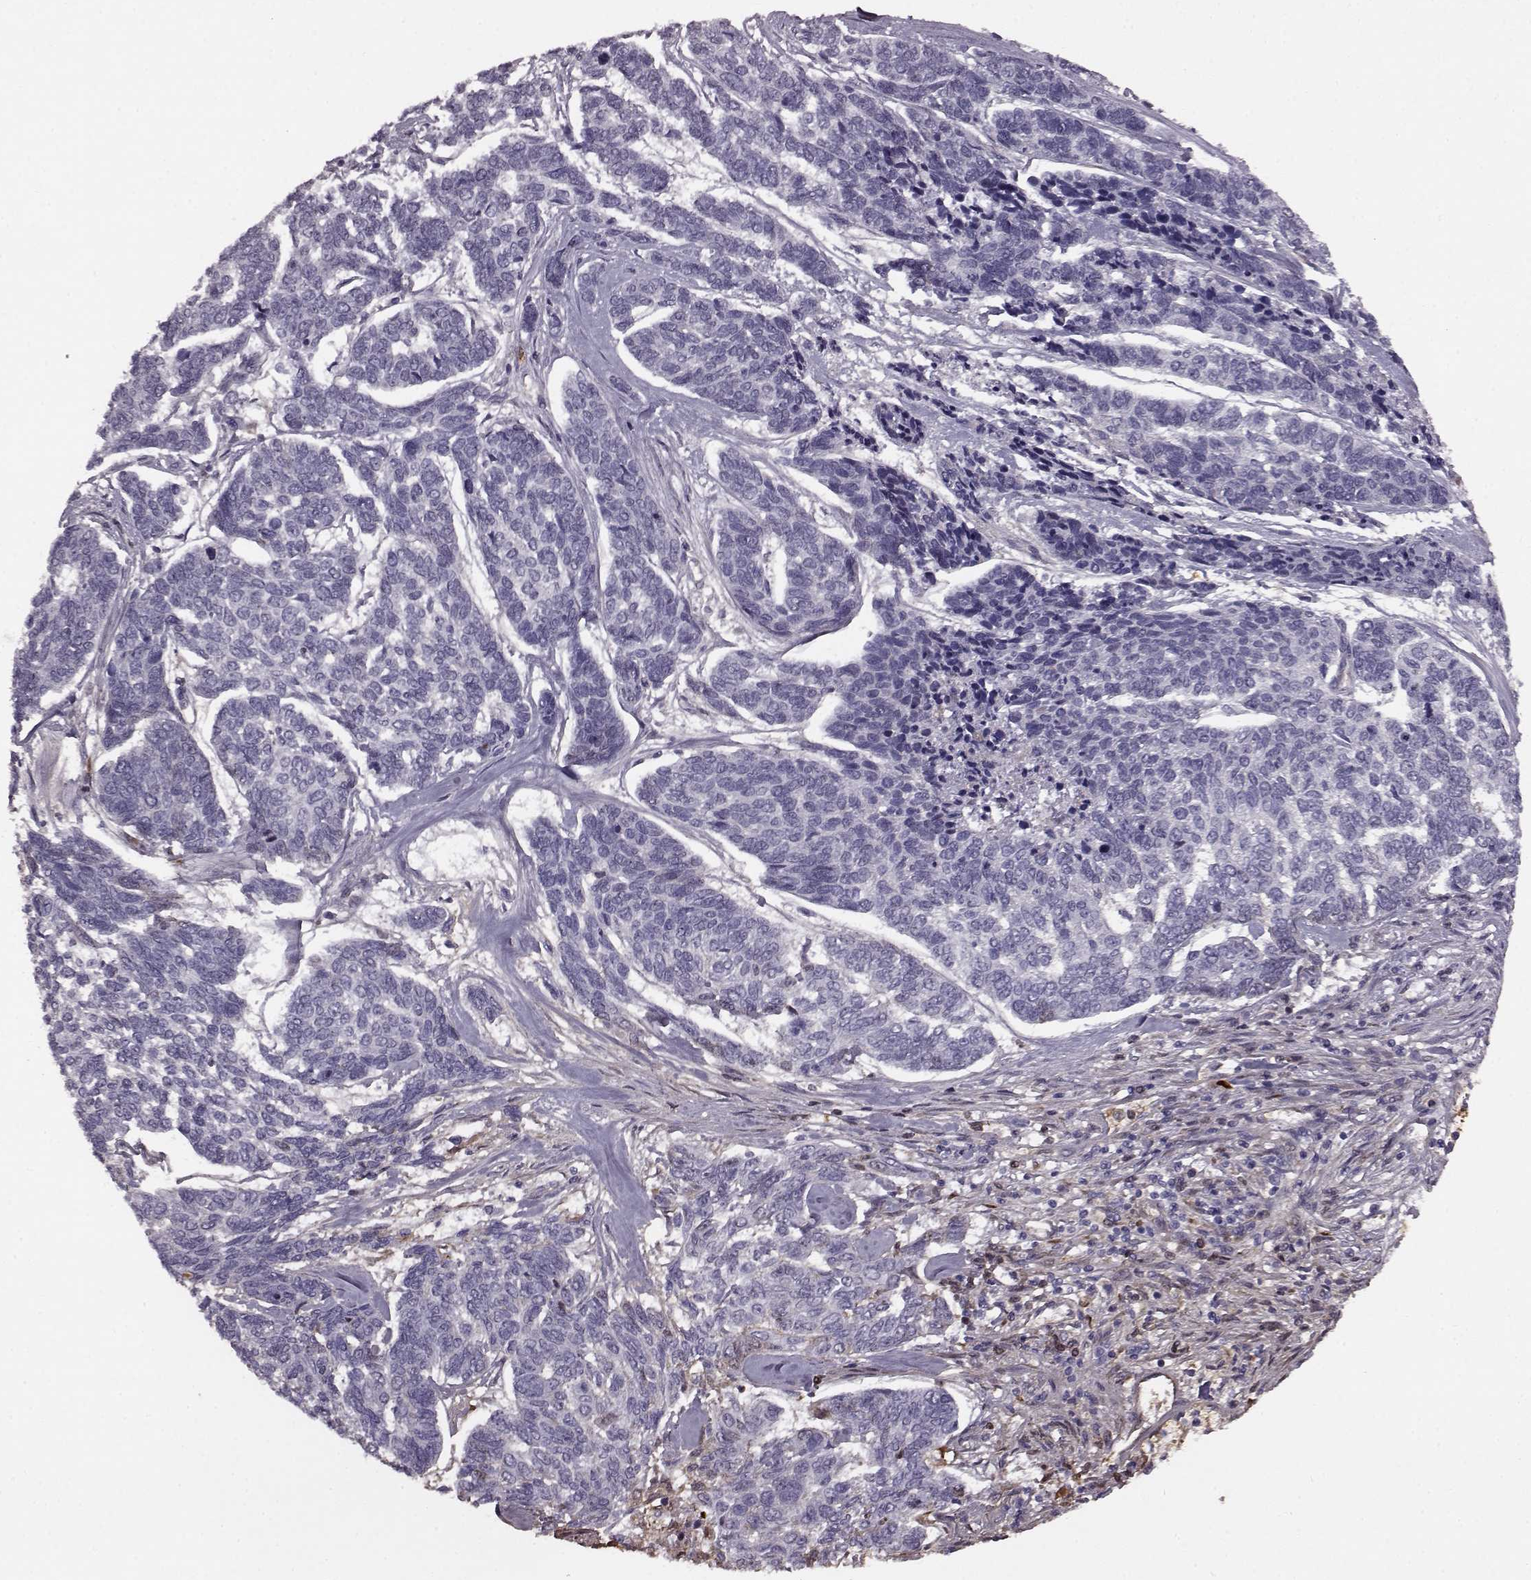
{"staining": {"intensity": "negative", "quantity": "none", "location": "none"}, "tissue": "skin cancer", "cell_type": "Tumor cells", "image_type": "cancer", "snomed": [{"axis": "morphology", "description": "Basal cell carcinoma"}, {"axis": "topography", "description": "Skin"}], "caption": "Skin cancer (basal cell carcinoma) stained for a protein using immunohistochemistry demonstrates no positivity tumor cells.", "gene": "PROP1", "patient": {"sex": "female", "age": 65}}